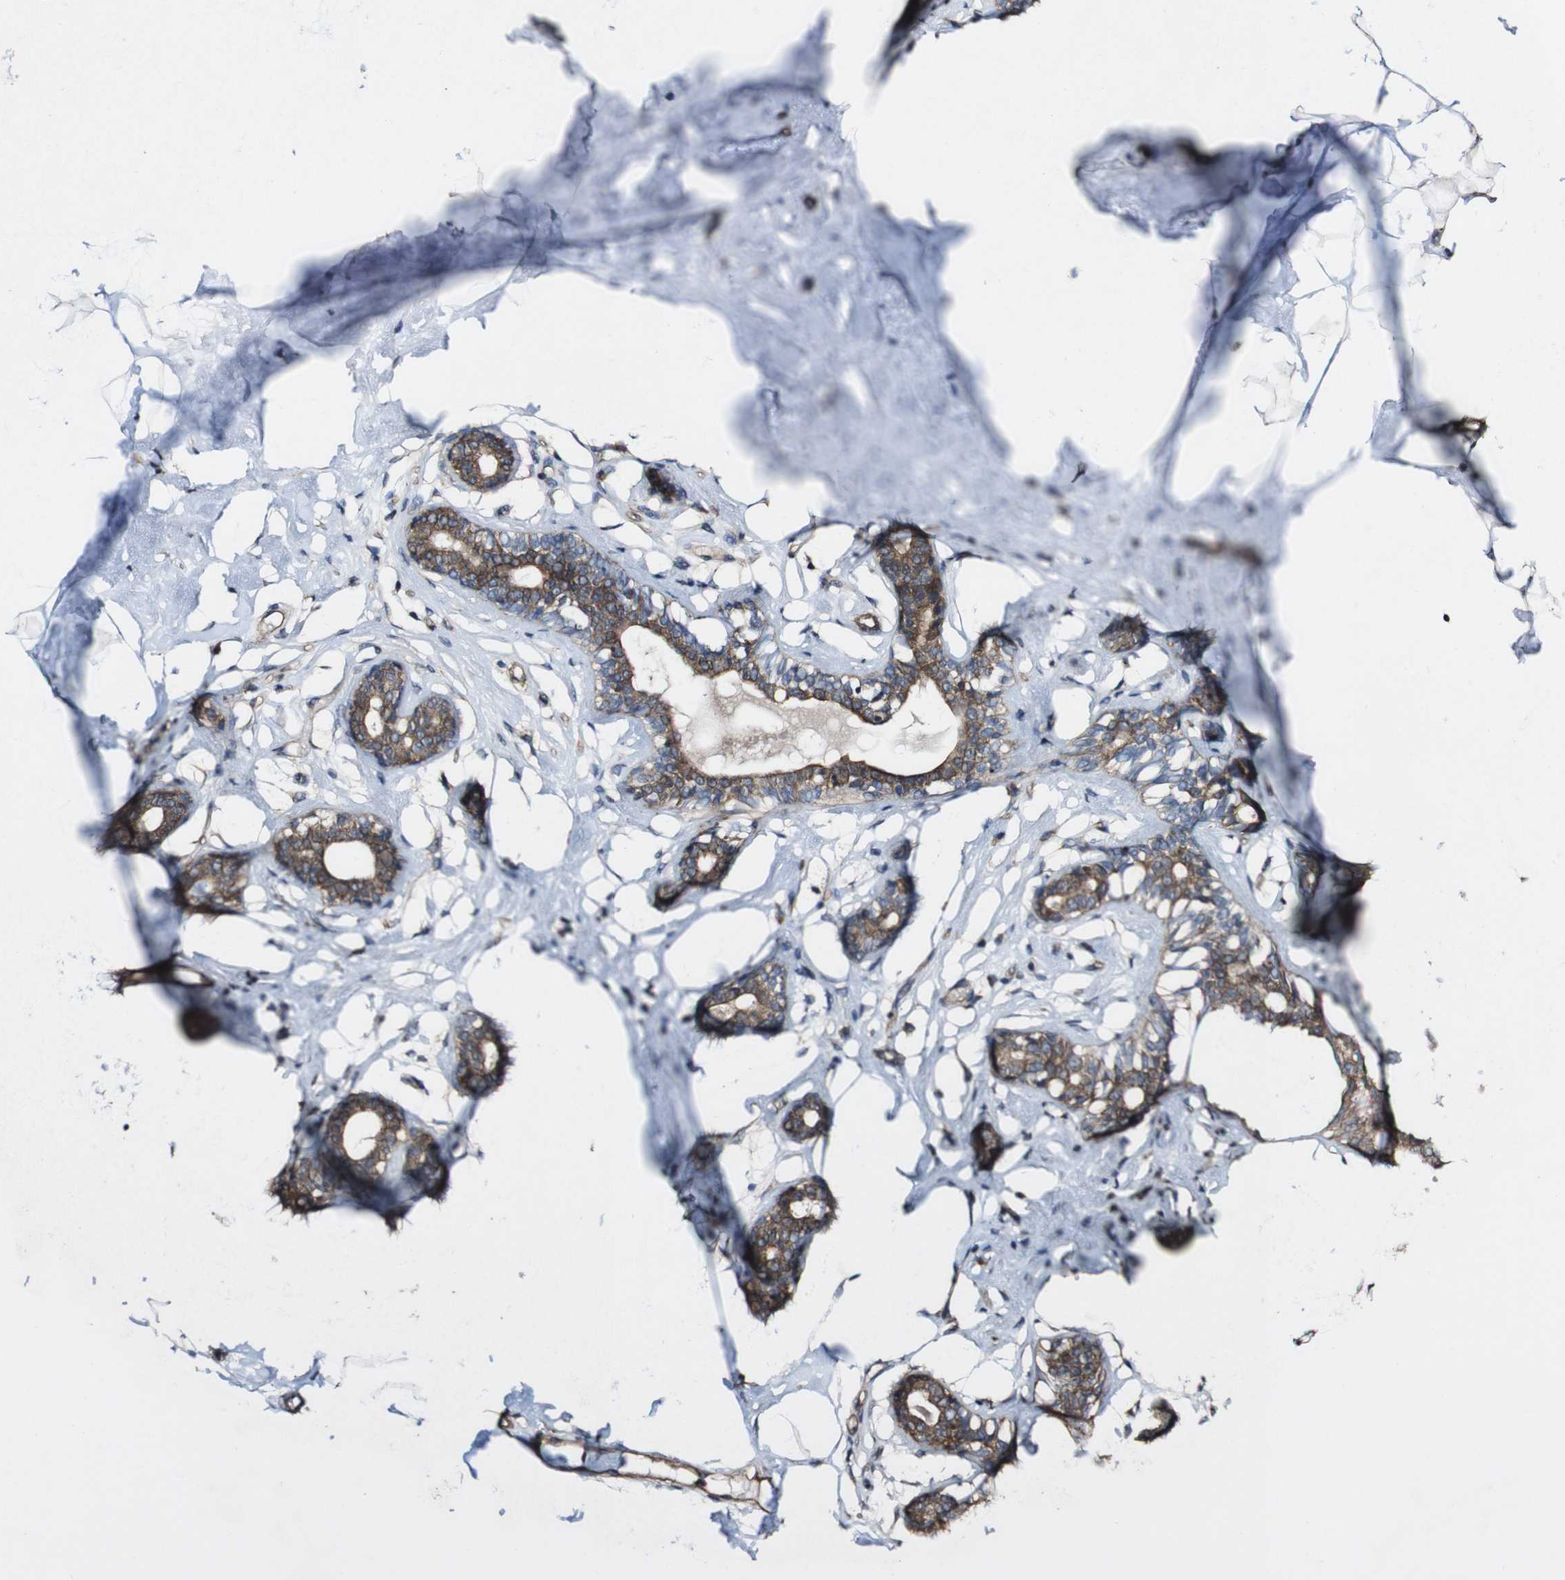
{"staining": {"intensity": "strong", "quantity": ">75%", "location": "cytoplasmic/membranous"}, "tissue": "breast", "cell_type": "Adipocytes", "image_type": "normal", "snomed": [{"axis": "morphology", "description": "Normal tissue, NOS"}, {"axis": "topography", "description": "Breast"}], "caption": "Approximately >75% of adipocytes in unremarkable breast reveal strong cytoplasmic/membranous protein positivity as visualized by brown immunohistochemical staining.", "gene": "BTN3A3", "patient": {"sex": "female", "age": 23}}